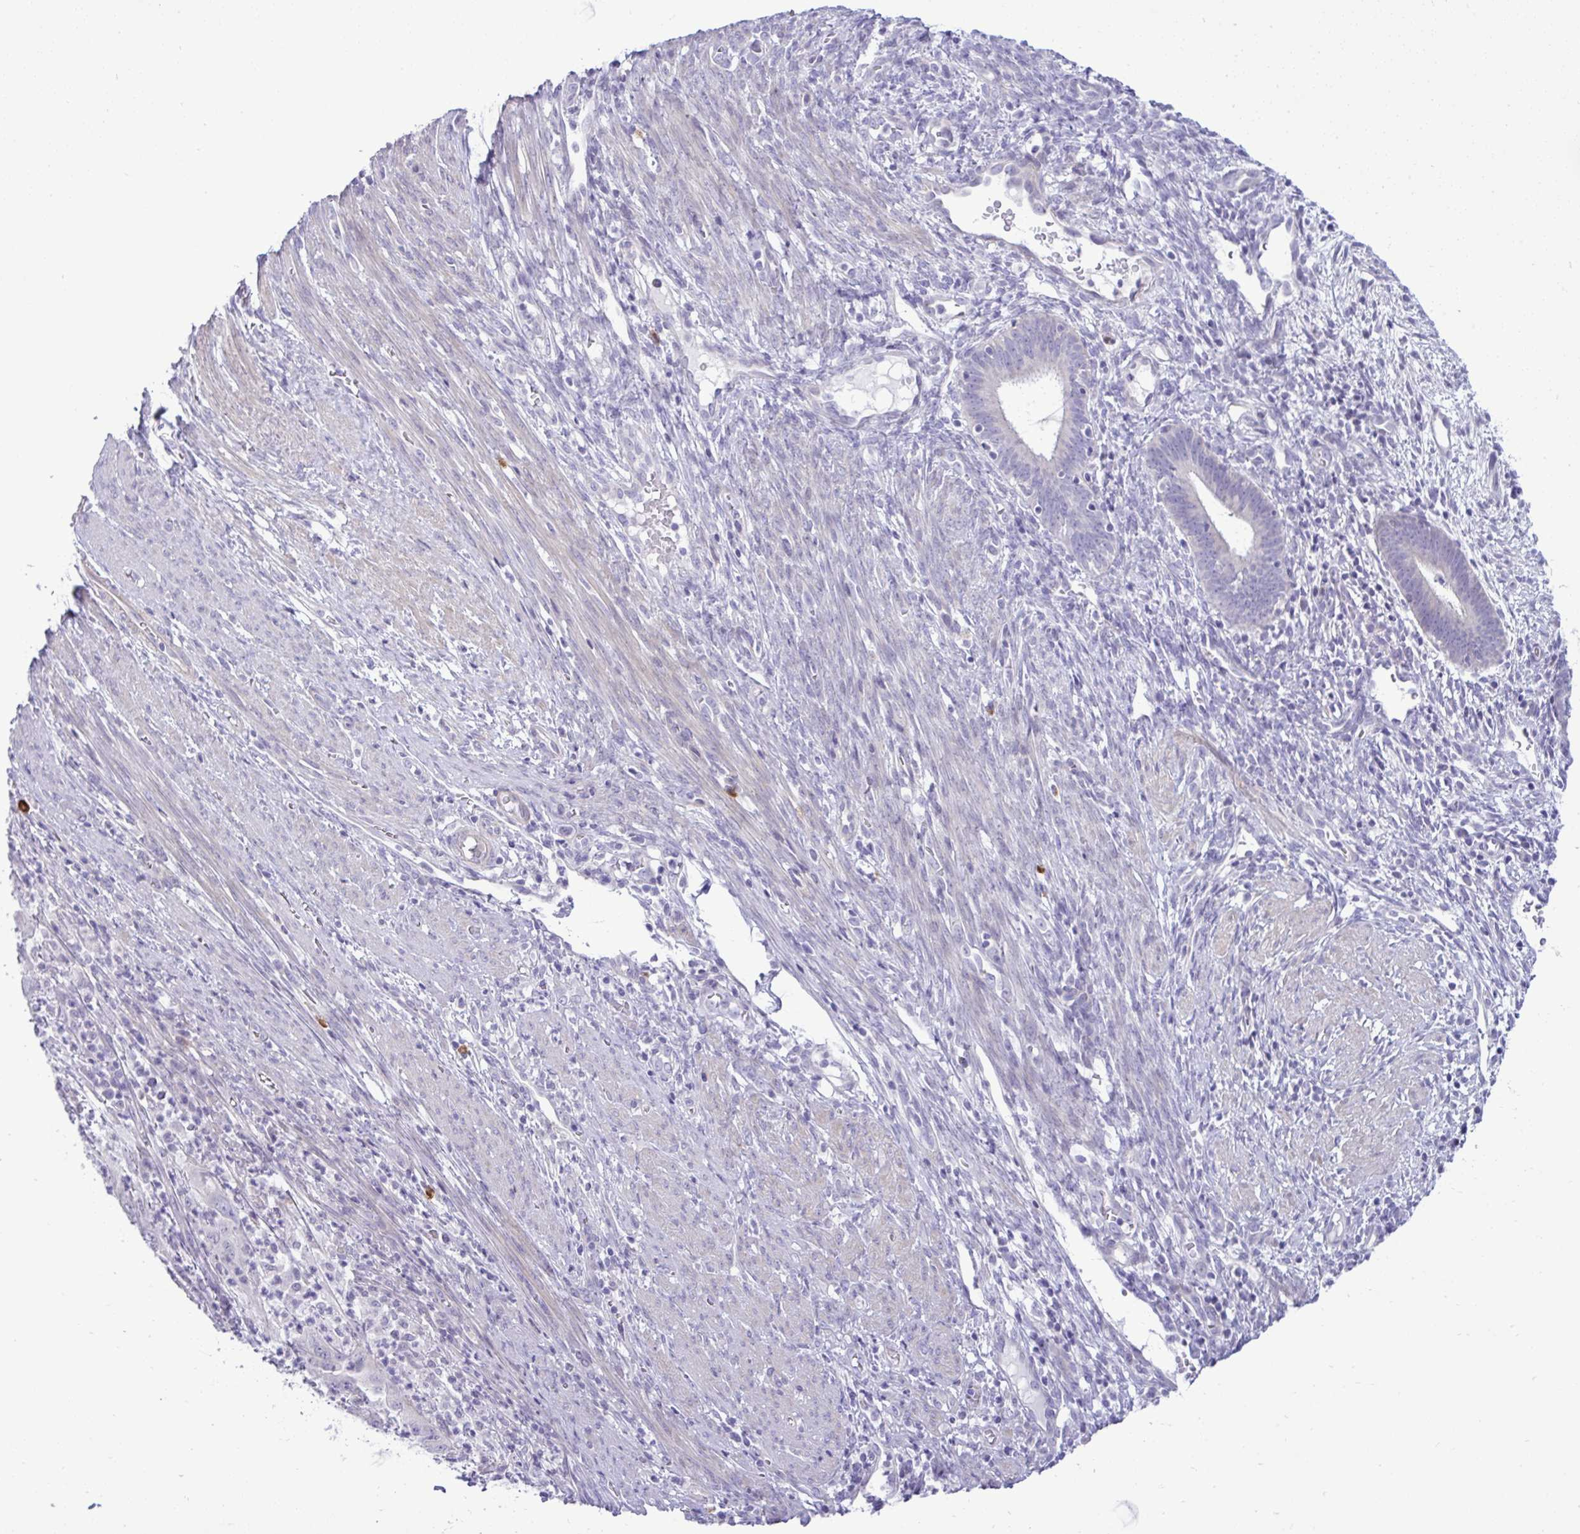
{"staining": {"intensity": "negative", "quantity": "none", "location": "none"}, "tissue": "endometrial cancer", "cell_type": "Tumor cells", "image_type": "cancer", "snomed": [{"axis": "morphology", "description": "Adenocarcinoma, NOS"}, {"axis": "topography", "description": "Endometrium"}], "caption": "Tumor cells are negative for brown protein staining in endometrial cancer (adenocarcinoma). (DAB immunohistochemistry, high magnification).", "gene": "SPAG1", "patient": {"sex": "female", "age": 51}}